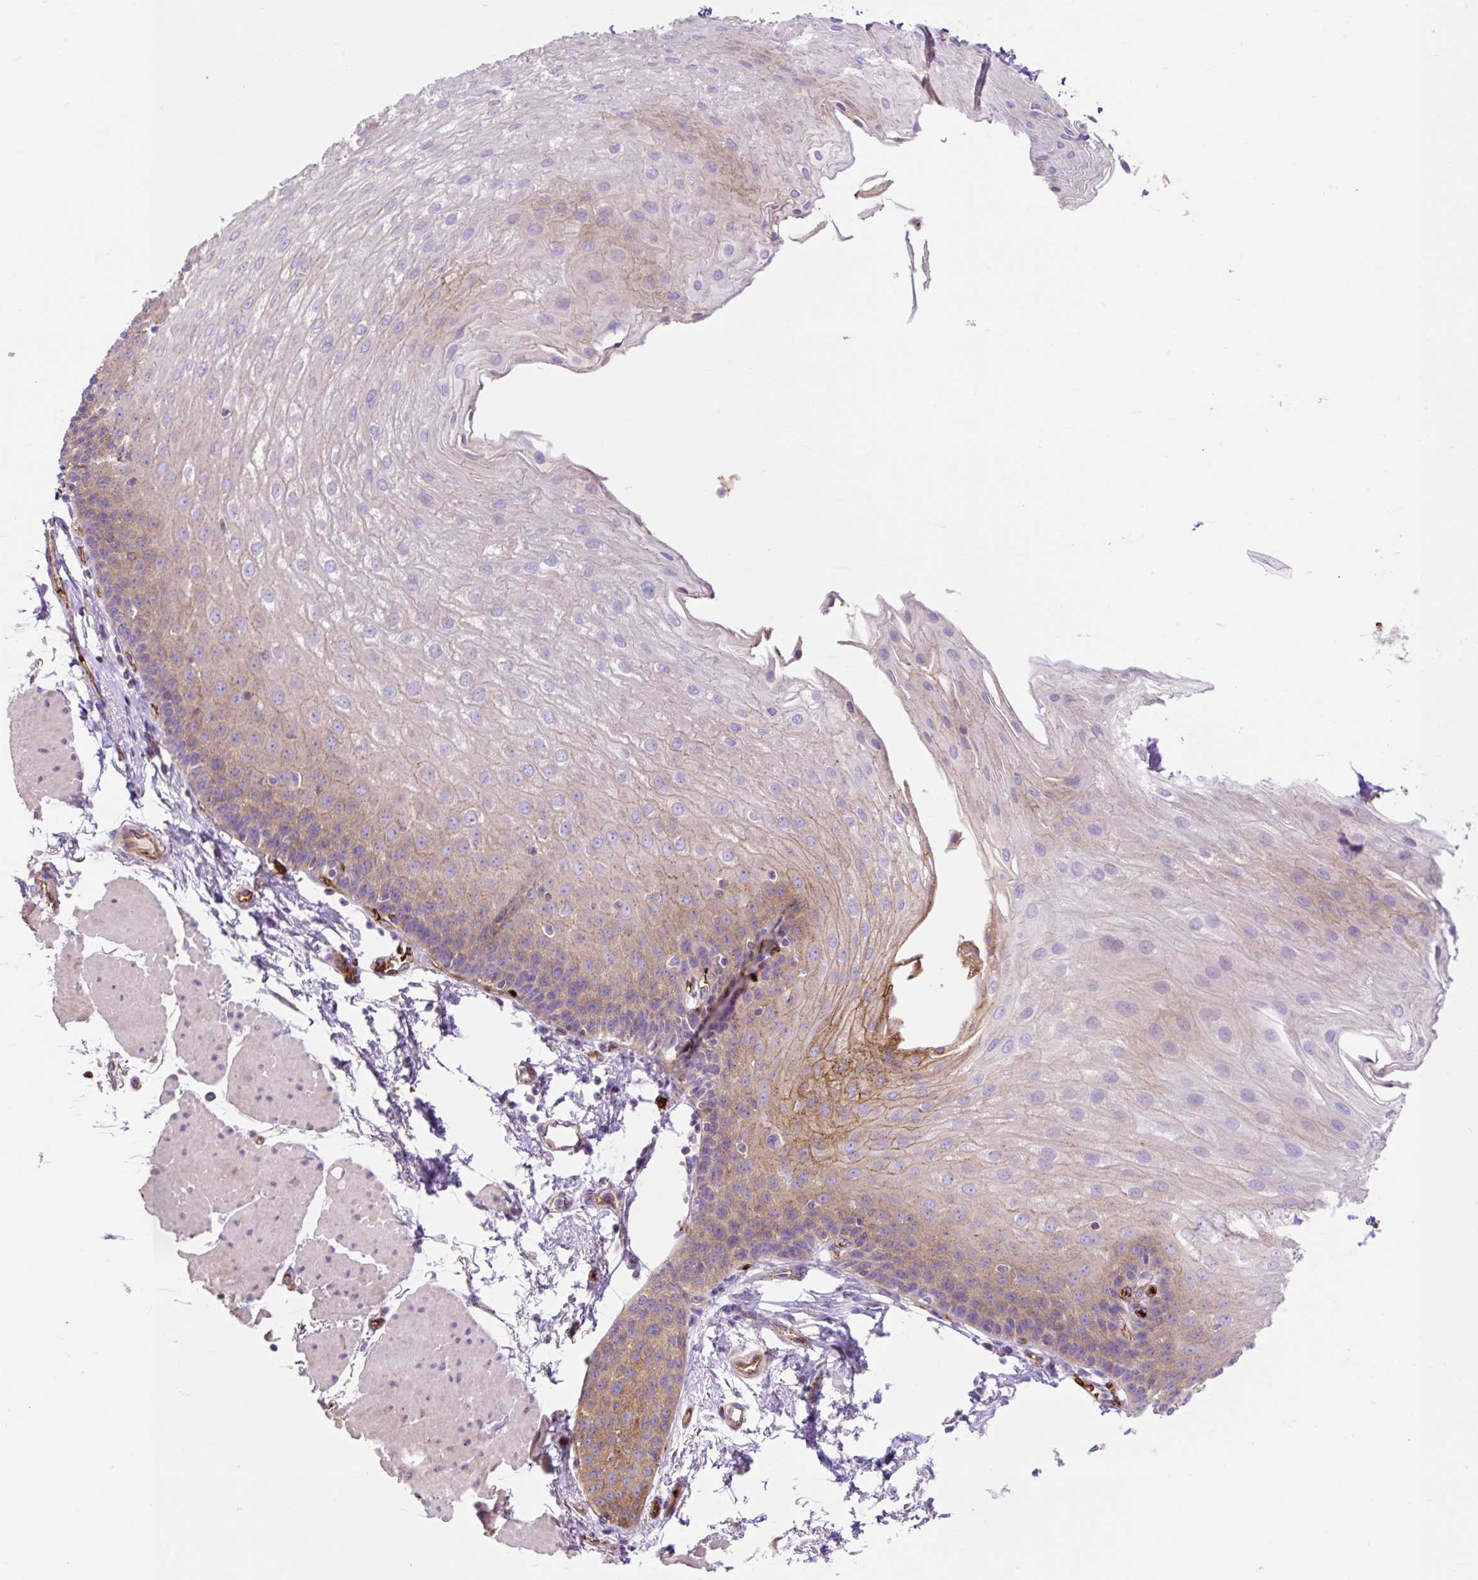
{"staining": {"intensity": "moderate", "quantity": "<25%", "location": "cytoplasmic/membranous"}, "tissue": "esophagus", "cell_type": "Squamous epithelial cells", "image_type": "normal", "snomed": [{"axis": "morphology", "description": "Normal tissue, NOS"}, {"axis": "topography", "description": "Esophagus"}], "caption": "Protein expression by immunohistochemistry exhibits moderate cytoplasmic/membranous expression in approximately <25% of squamous epithelial cells in benign esophagus.", "gene": "HIP1R", "patient": {"sex": "female", "age": 81}}